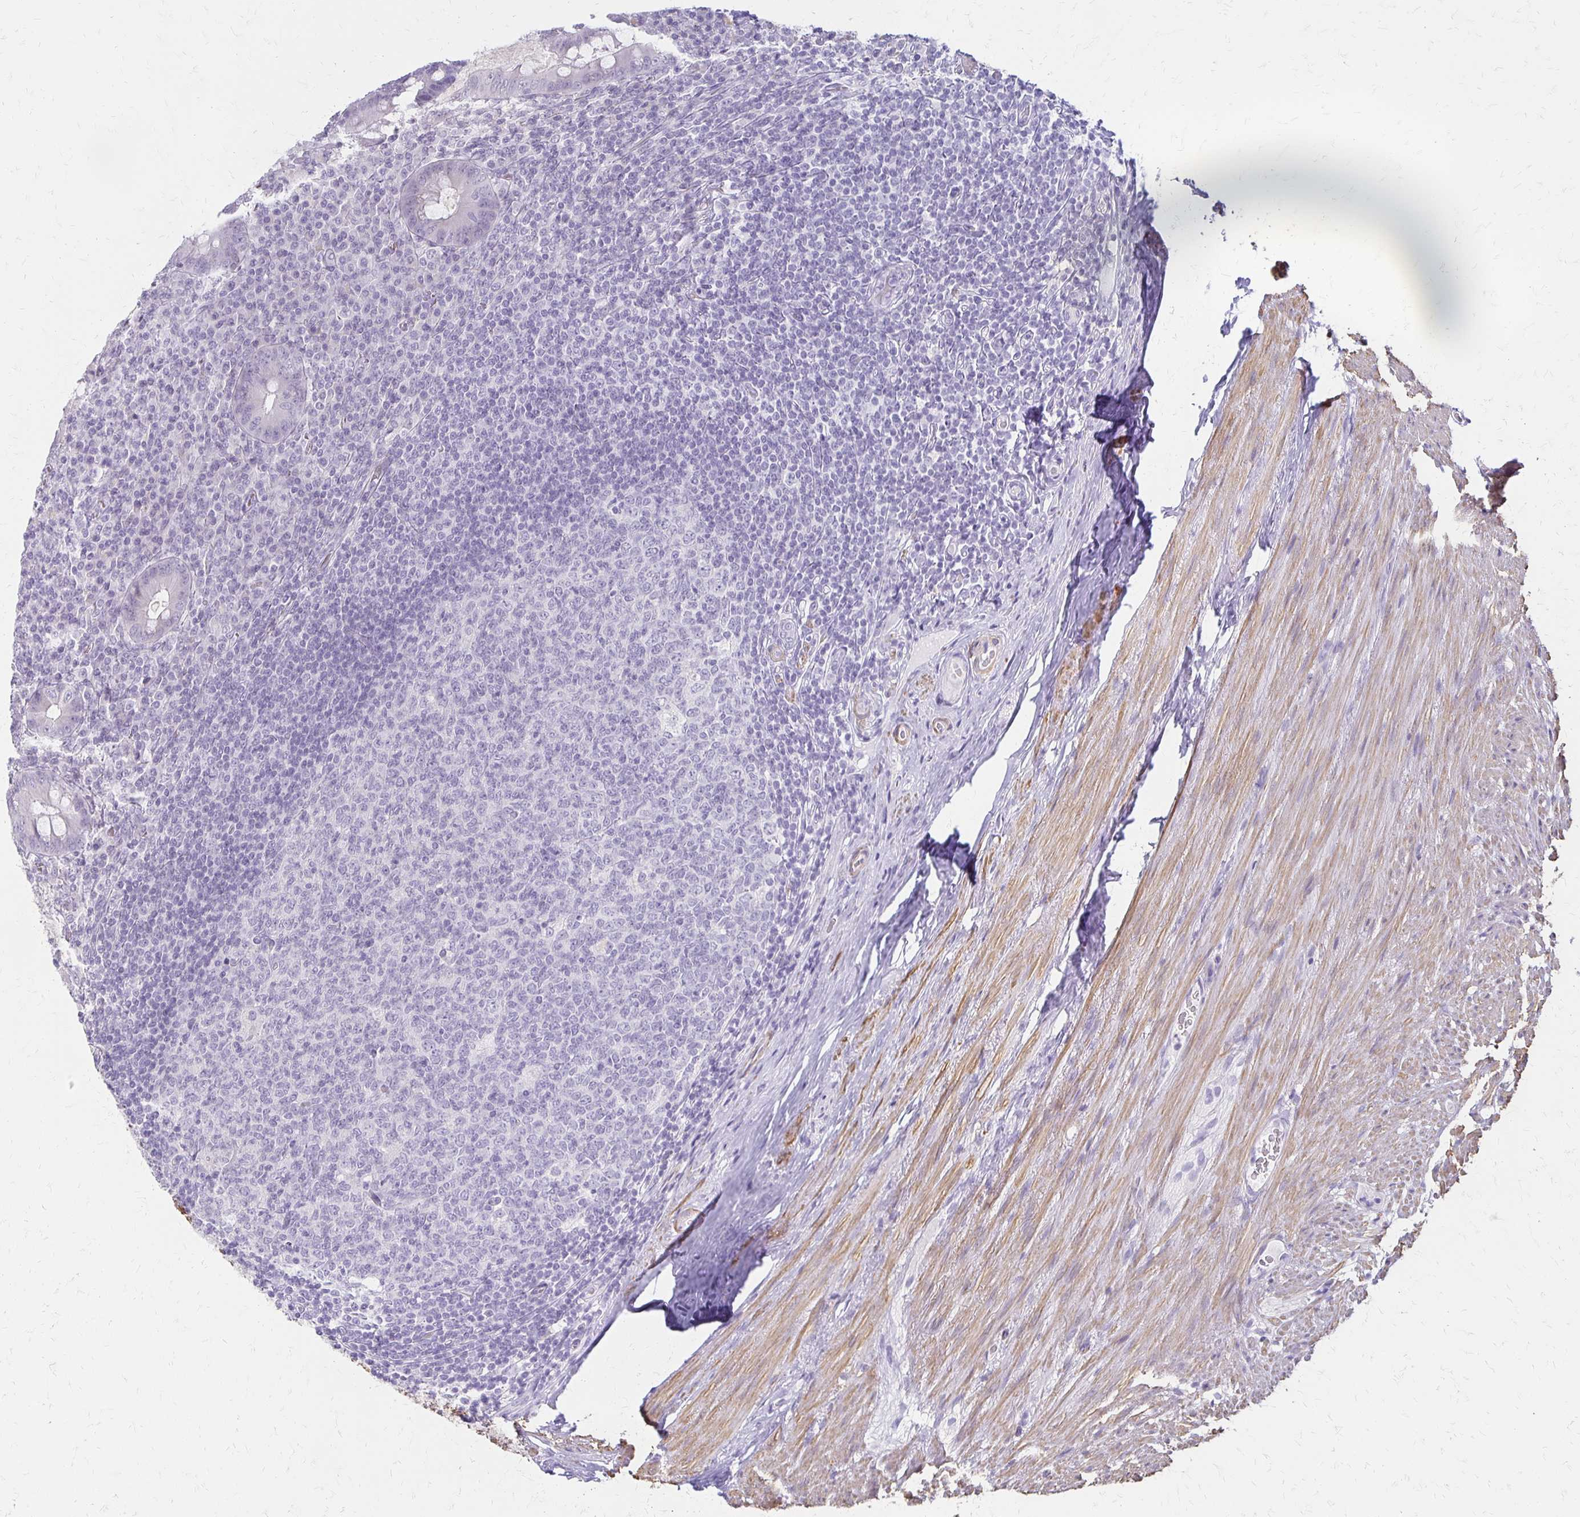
{"staining": {"intensity": "negative", "quantity": "none", "location": "none"}, "tissue": "appendix", "cell_type": "Glandular cells", "image_type": "normal", "snomed": [{"axis": "morphology", "description": "Normal tissue, NOS"}, {"axis": "topography", "description": "Appendix"}], "caption": "An immunohistochemistry micrograph of benign appendix is shown. There is no staining in glandular cells of appendix.", "gene": "IVL", "patient": {"sex": "male", "age": 71}}